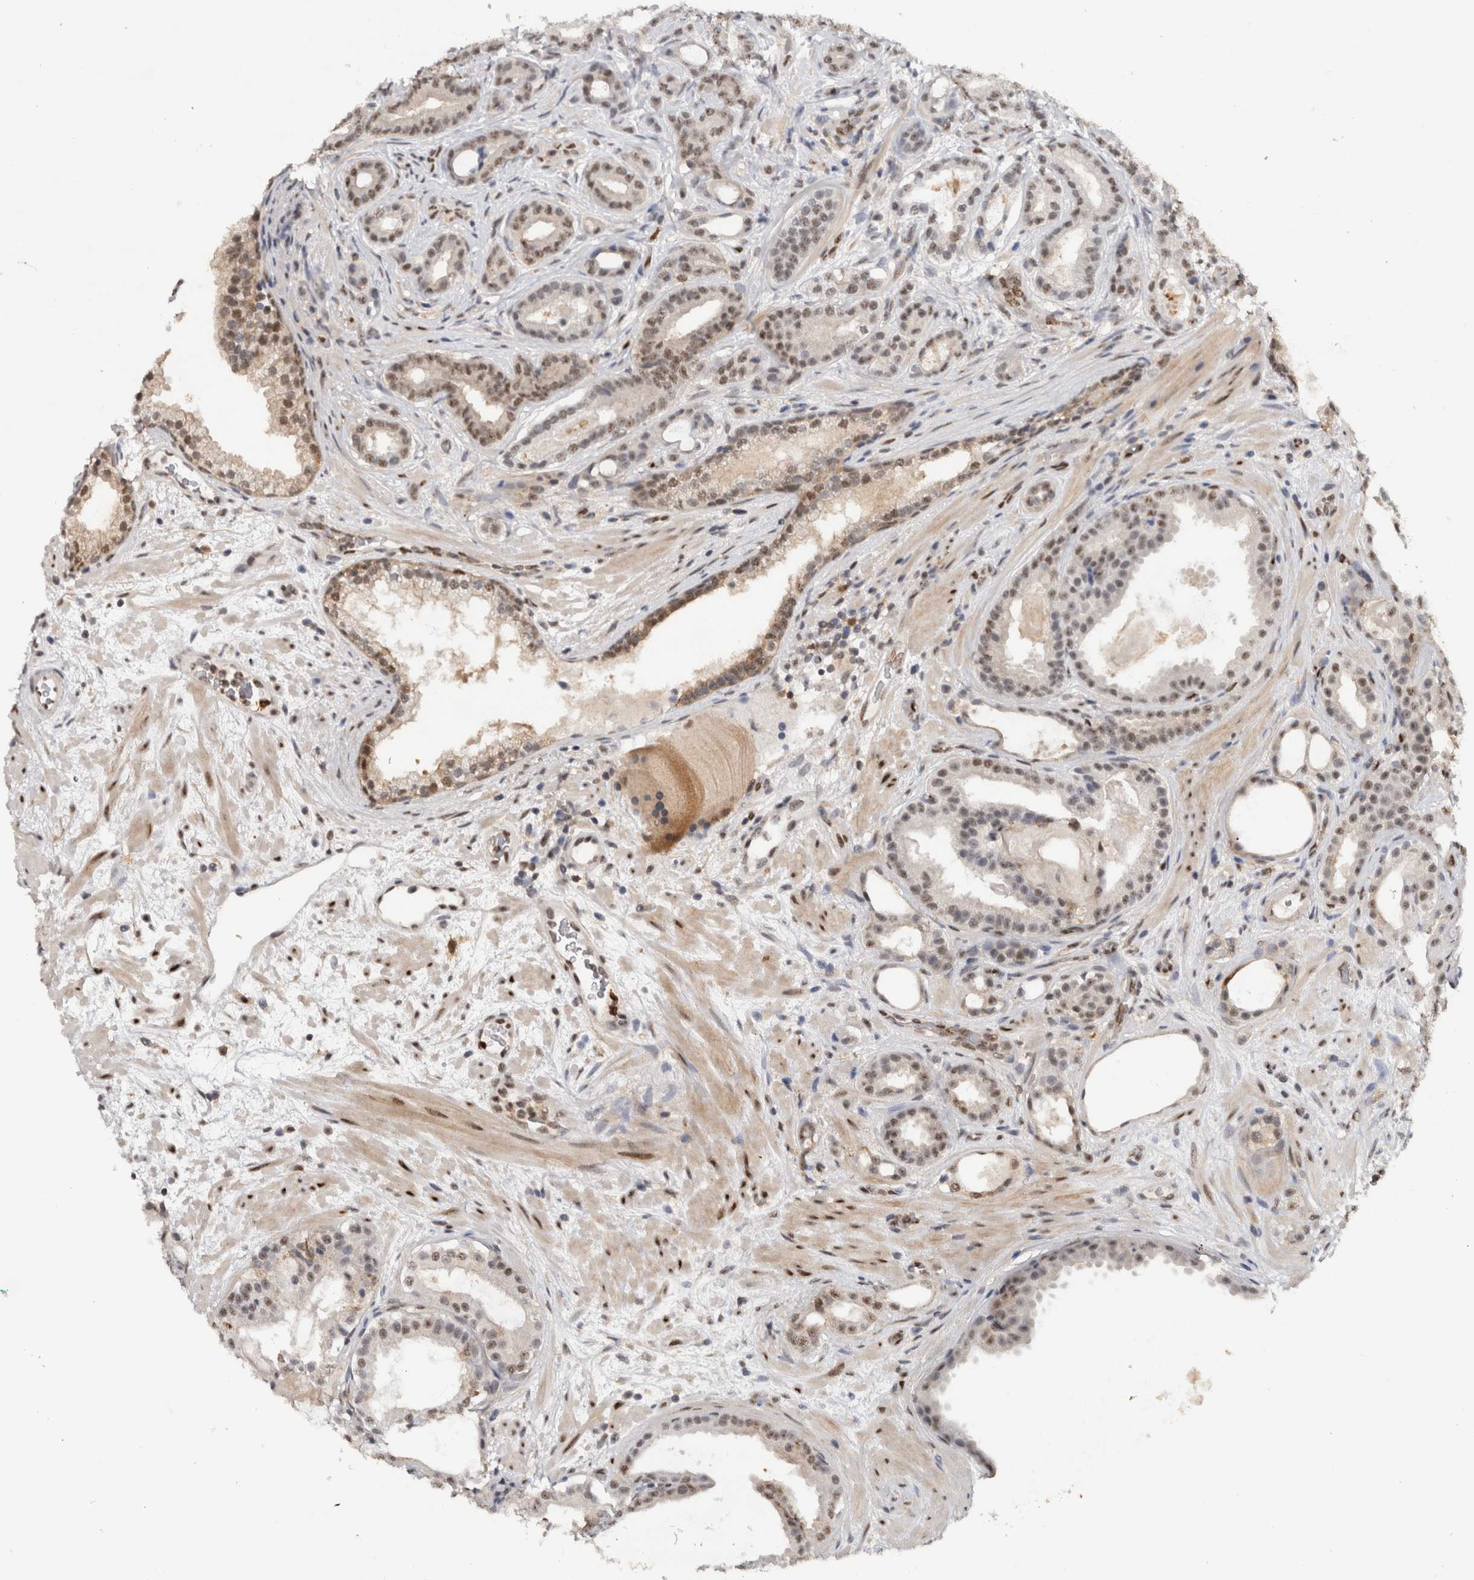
{"staining": {"intensity": "weak", "quantity": ">75%", "location": "nuclear"}, "tissue": "prostate cancer", "cell_type": "Tumor cells", "image_type": "cancer", "snomed": [{"axis": "morphology", "description": "Adenocarcinoma, High grade"}, {"axis": "topography", "description": "Prostate"}], "caption": "High-magnification brightfield microscopy of prostate cancer (high-grade adenocarcinoma) stained with DAB (brown) and counterstained with hematoxylin (blue). tumor cells exhibit weak nuclear staining is present in approximately>75% of cells.", "gene": "RPS6KA2", "patient": {"sex": "male", "age": 60}}